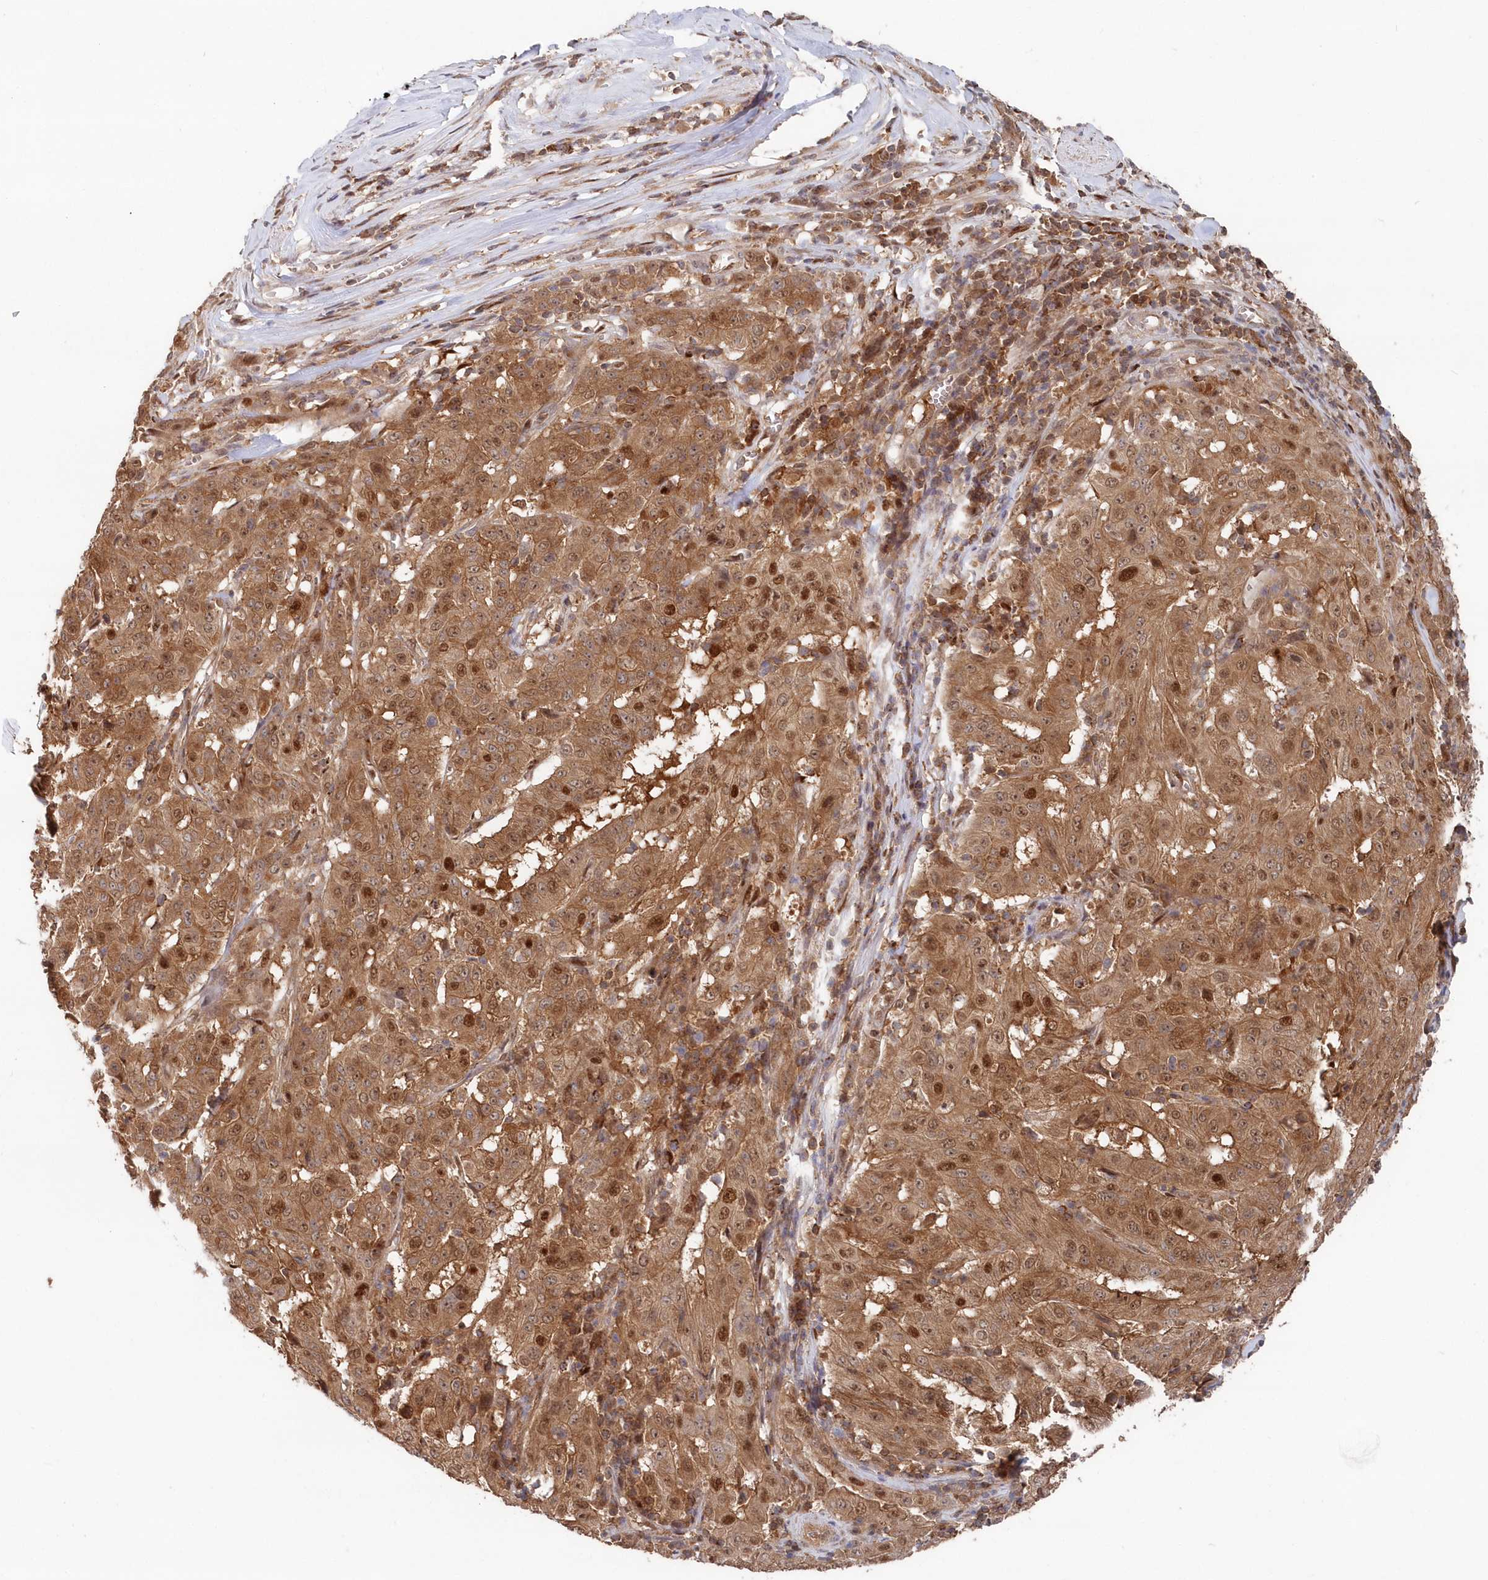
{"staining": {"intensity": "moderate", "quantity": ">75%", "location": "cytoplasmic/membranous,nuclear"}, "tissue": "pancreatic cancer", "cell_type": "Tumor cells", "image_type": "cancer", "snomed": [{"axis": "morphology", "description": "Adenocarcinoma, NOS"}, {"axis": "topography", "description": "Pancreas"}], "caption": "Human adenocarcinoma (pancreatic) stained with a protein marker exhibits moderate staining in tumor cells.", "gene": "ABHD14B", "patient": {"sex": "male", "age": 63}}